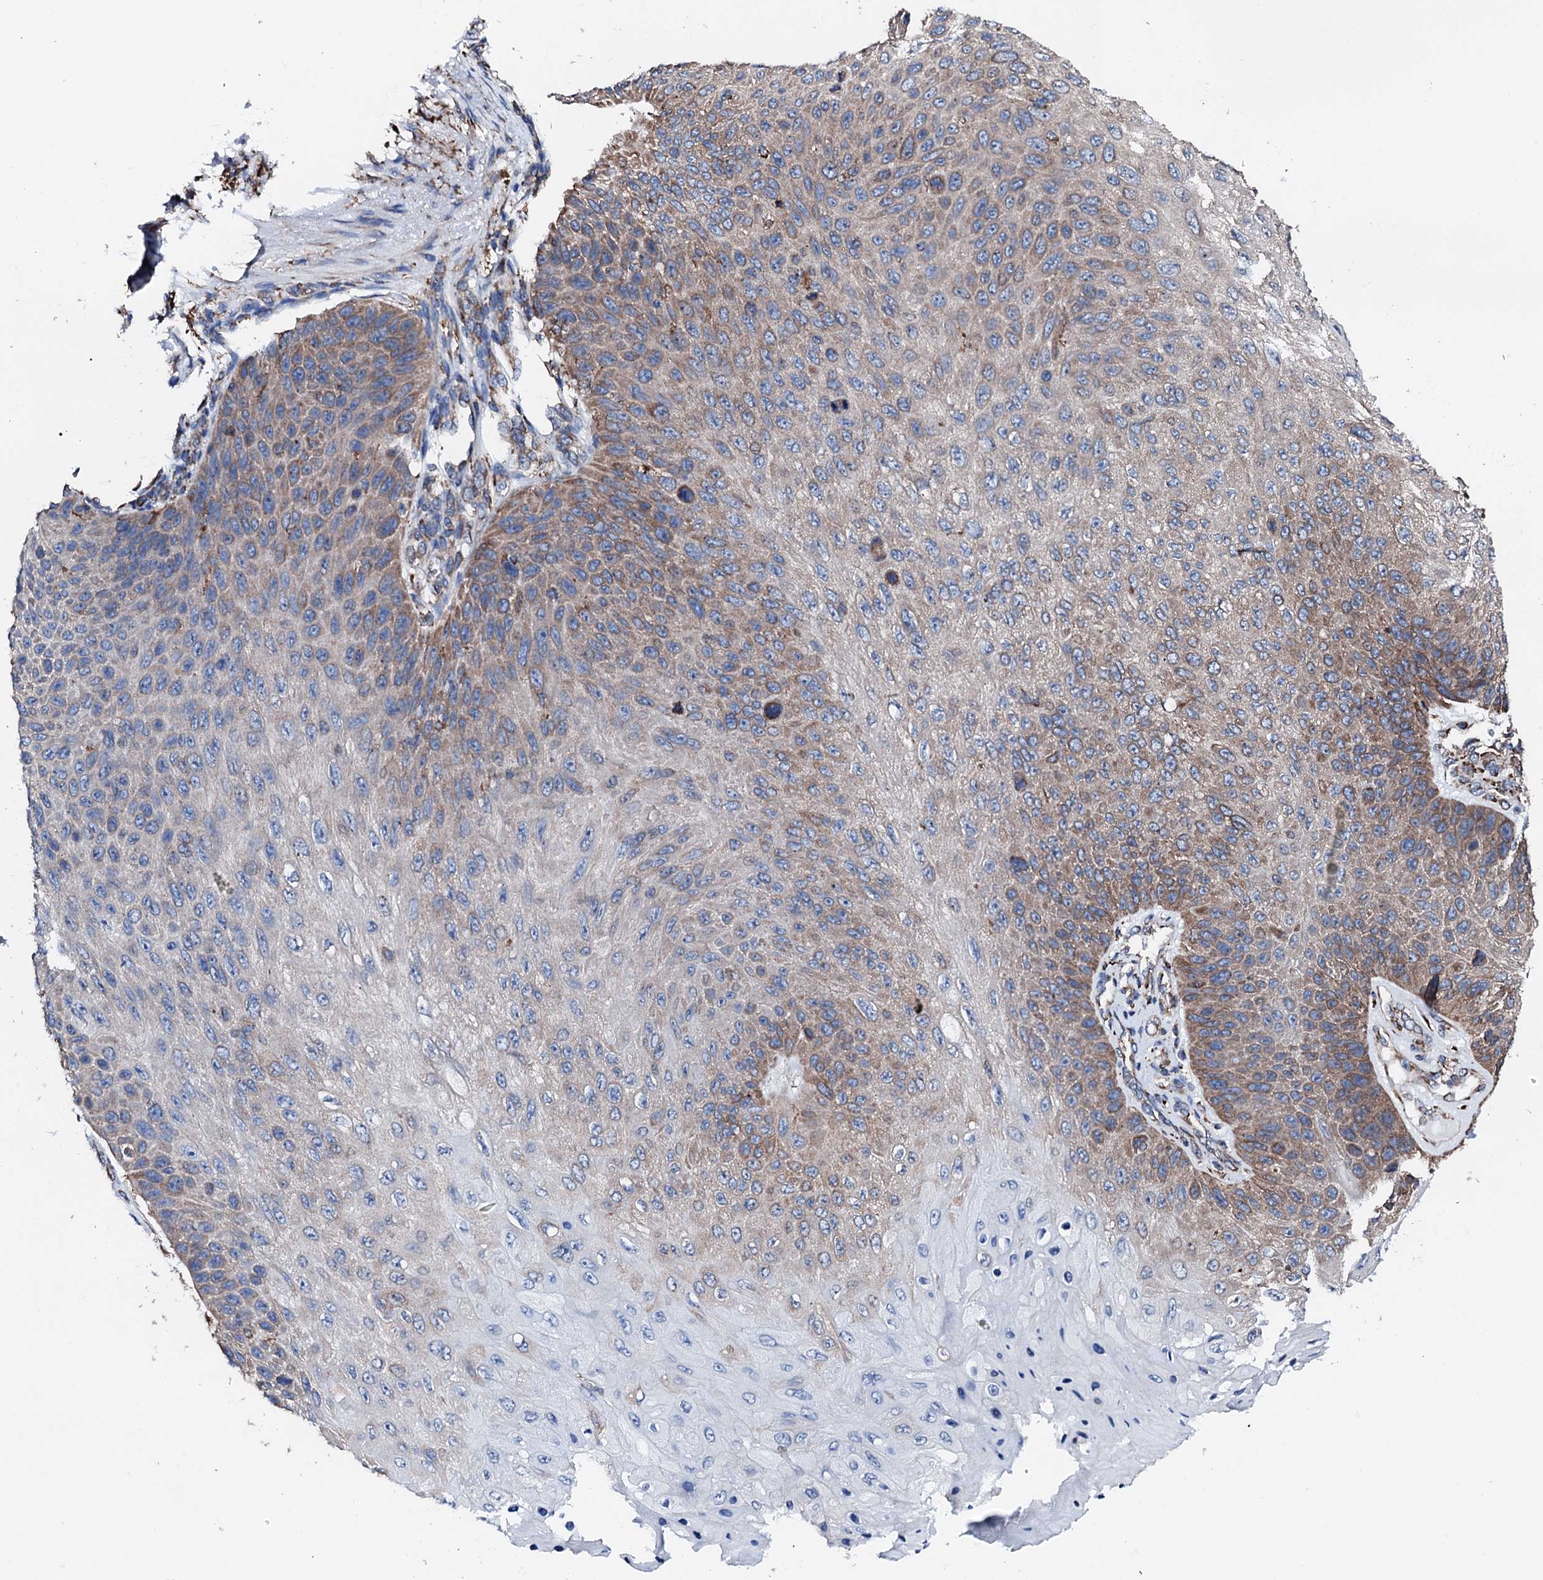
{"staining": {"intensity": "moderate", "quantity": "25%-75%", "location": "cytoplasmic/membranous"}, "tissue": "skin cancer", "cell_type": "Tumor cells", "image_type": "cancer", "snomed": [{"axis": "morphology", "description": "Squamous cell carcinoma, NOS"}, {"axis": "topography", "description": "Skin"}], "caption": "Immunohistochemical staining of human squamous cell carcinoma (skin) demonstrates medium levels of moderate cytoplasmic/membranous protein positivity in about 25%-75% of tumor cells.", "gene": "AMDHD1", "patient": {"sex": "female", "age": 88}}